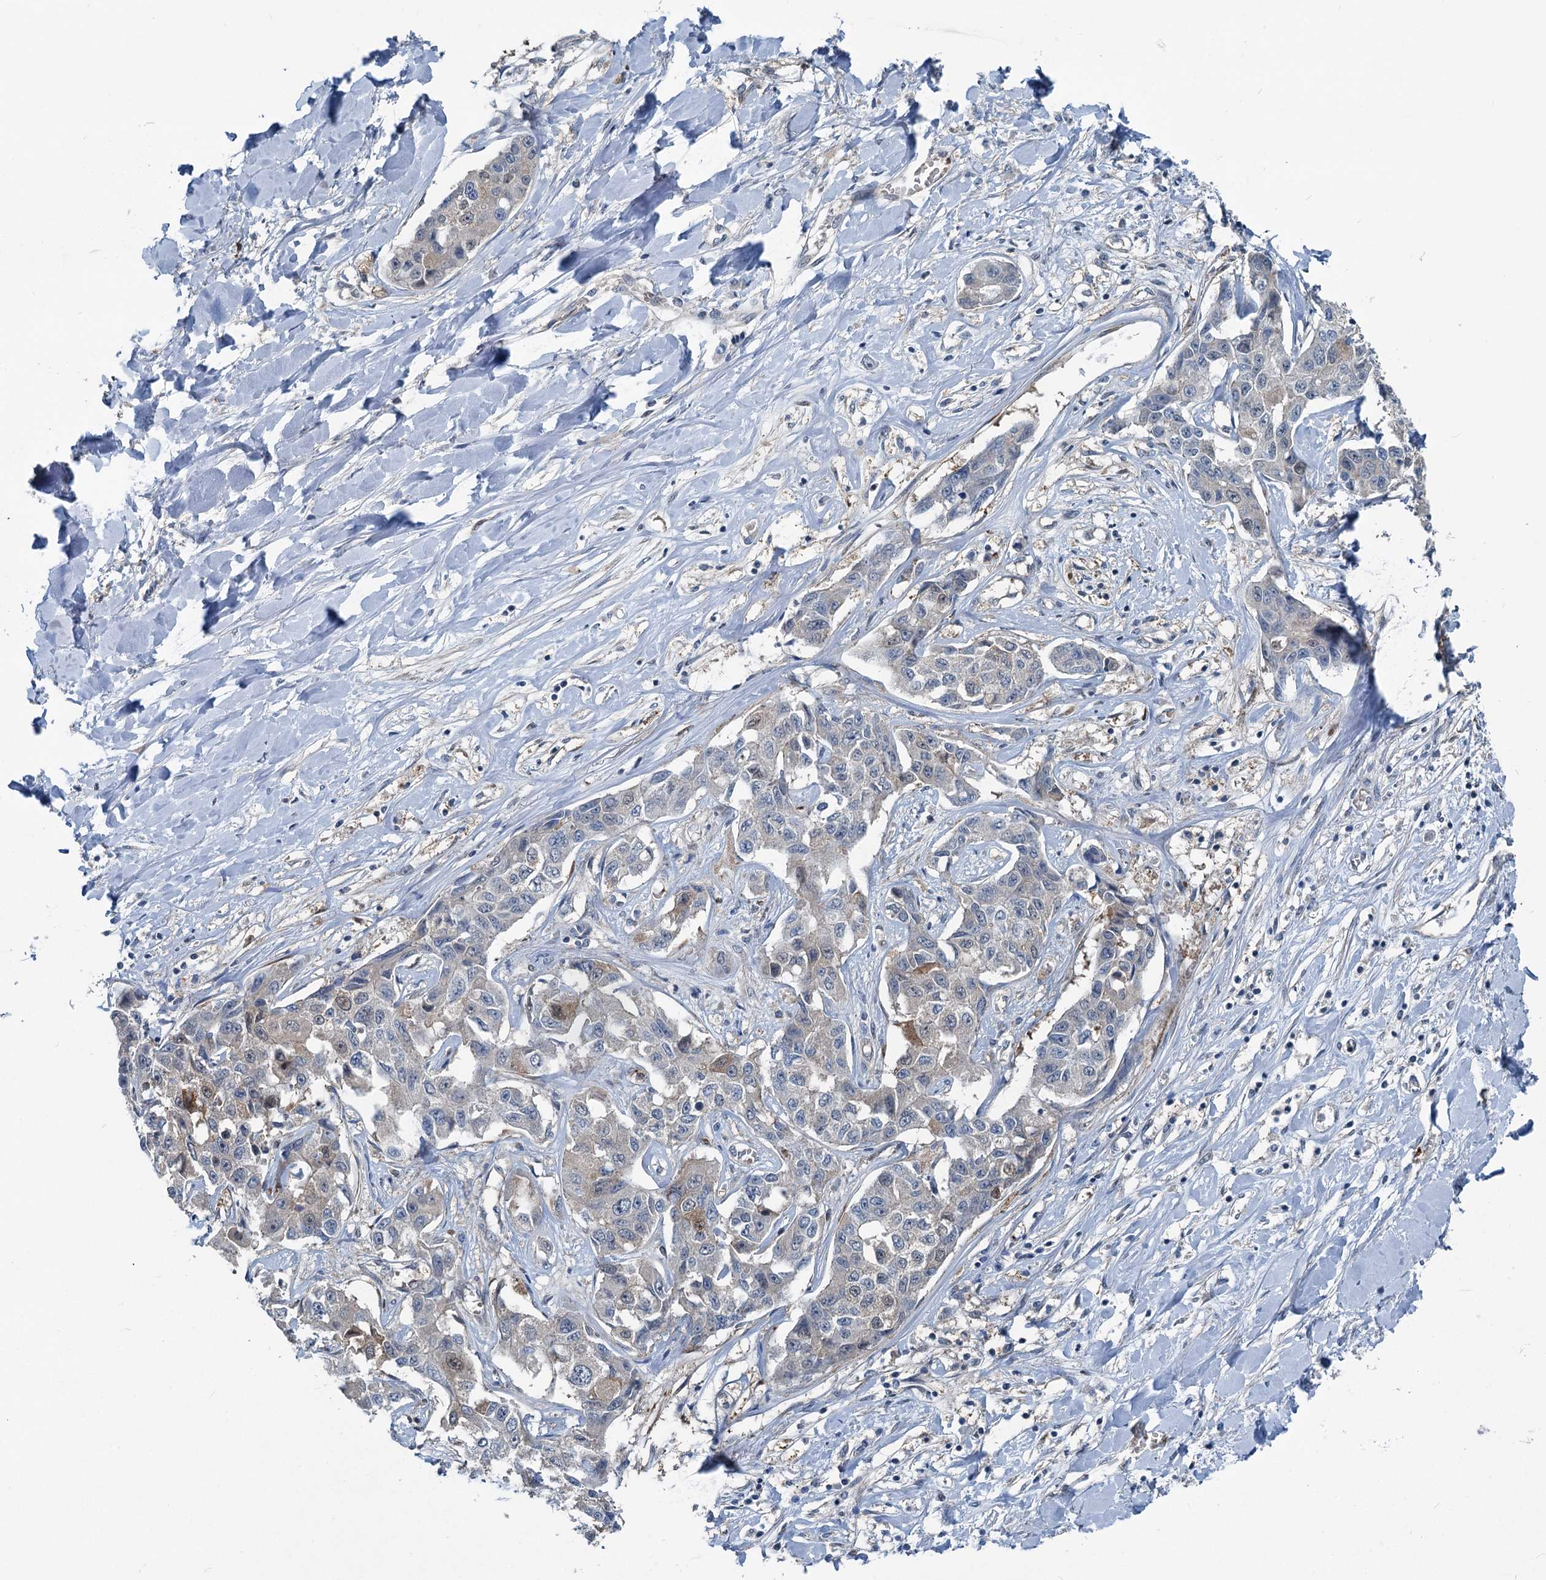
{"staining": {"intensity": "negative", "quantity": "none", "location": "none"}, "tissue": "liver cancer", "cell_type": "Tumor cells", "image_type": "cancer", "snomed": [{"axis": "morphology", "description": "Cholangiocarcinoma"}, {"axis": "topography", "description": "Liver"}], "caption": "Immunohistochemistry of human liver cholangiocarcinoma reveals no expression in tumor cells.", "gene": "GCLM", "patient": {"sex": "male", "age": 59}}